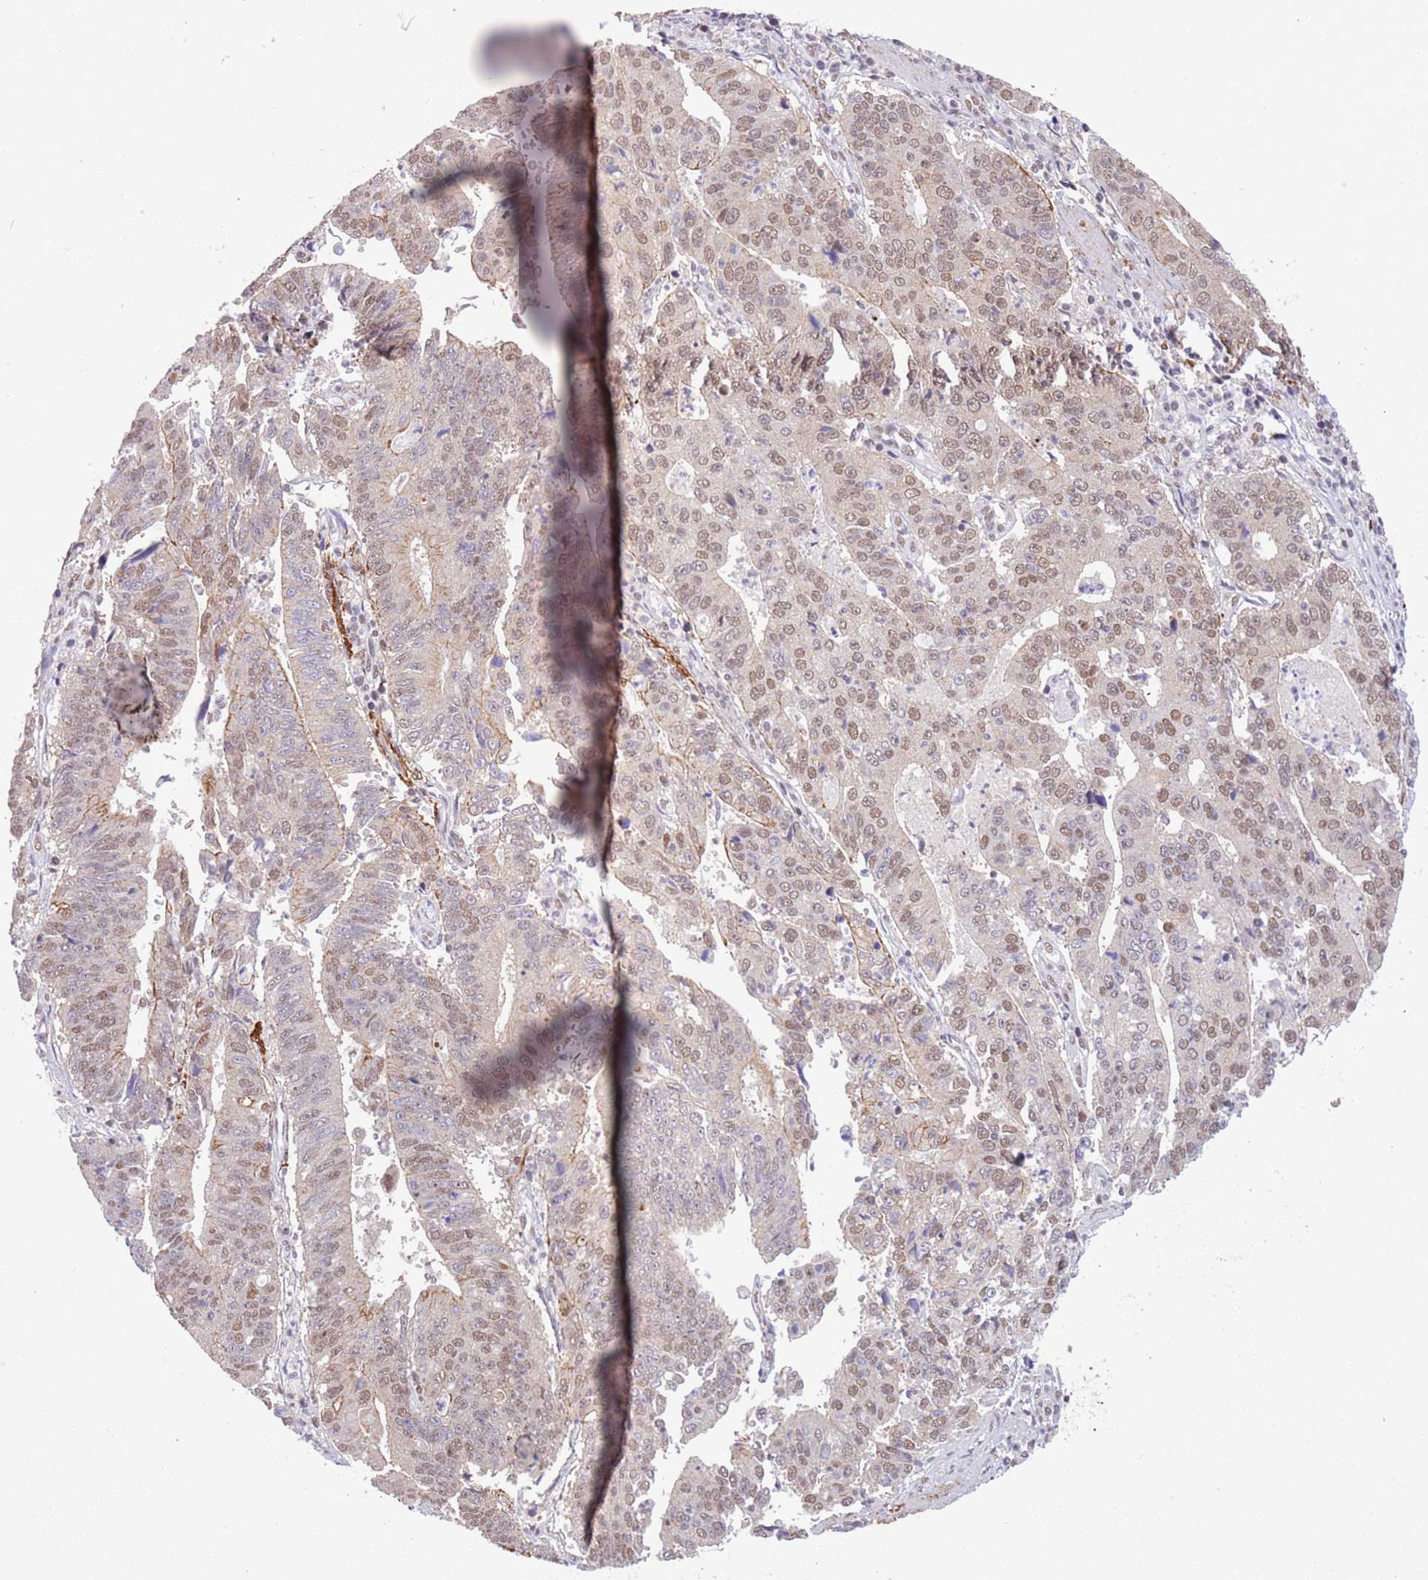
{"staining": {"intensity": "moderate", "quantity": ">75%", "location": "nuclear"}, "tissue": "stomach cancer", "cell_type": "Tumor cells", "image_type": "cancer", "snomed": [{"axis": "morphology", "description": "Adenocarcinoma, NOS"}, {"axis": "topography", "description": "Stomach"}], "caption": "Protein staining exhibits moderate nuclear staining in approximately >75% of tumor cells in stomach adenocarcinoma.", "gene": "TRIM32", "patient": {"sex": "male", "age": 59}}